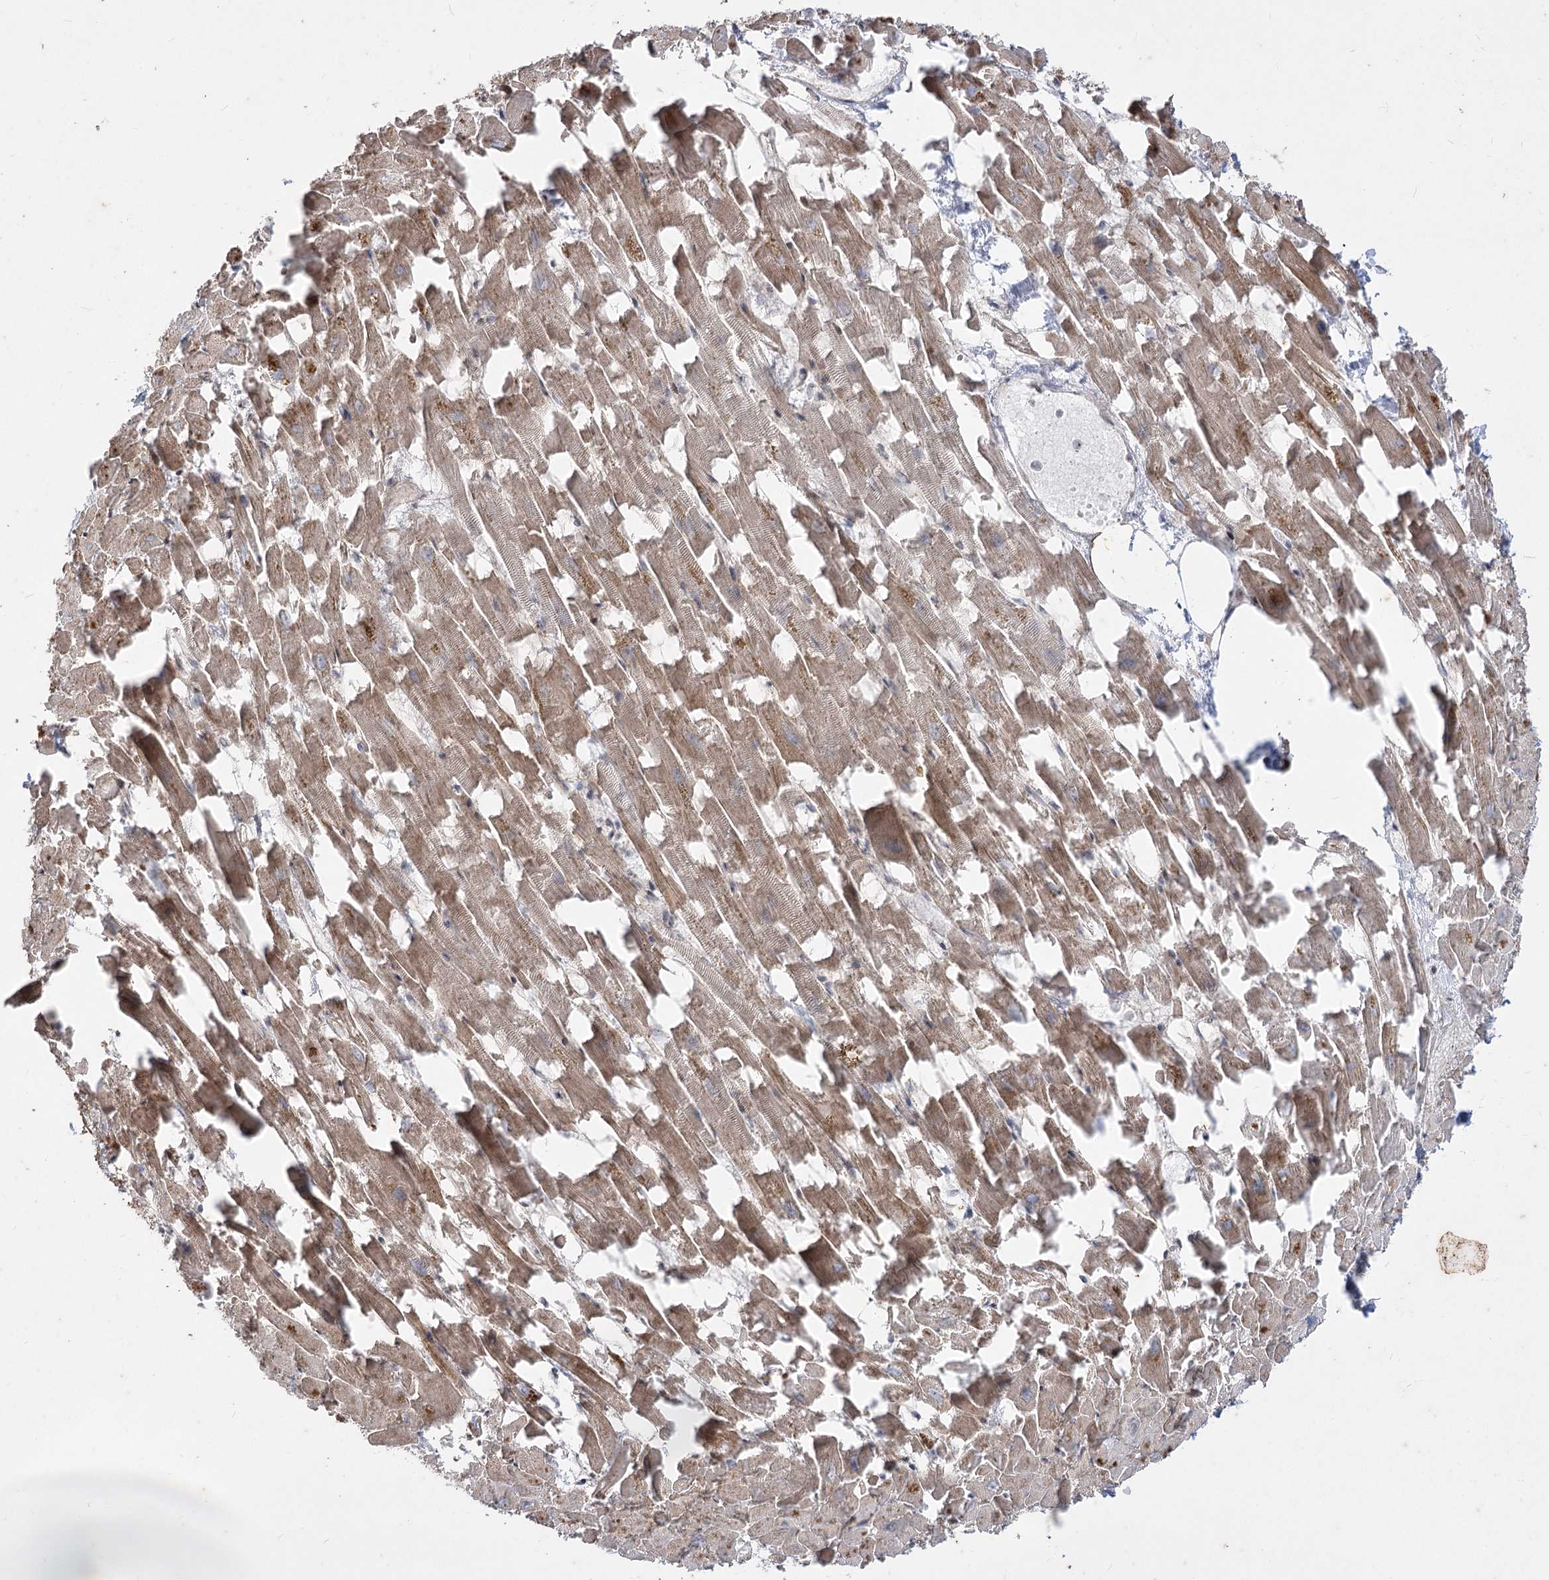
{"staining": {"intensity": "strong", "quantity": ">75%", "location": "cytoplasmic/membranous"}, "tissue": "heart muscle", "cell_type": "Cardiomyocytes", "image_type": "normal", "snomed": [{"axis": "morphology", "description": "Normal tissue, NOS"}, {"axis": "topography", "description": "Heart"}], "caption": "Immunohistochemical staining of normal heart muscle shows >75% levels of strong cytoplasmic/membranous protein positivity in about >75% of cardiomyocytes.", "gene": "ZSCAN23", "patient": {"sex": "female", "age": 64}}